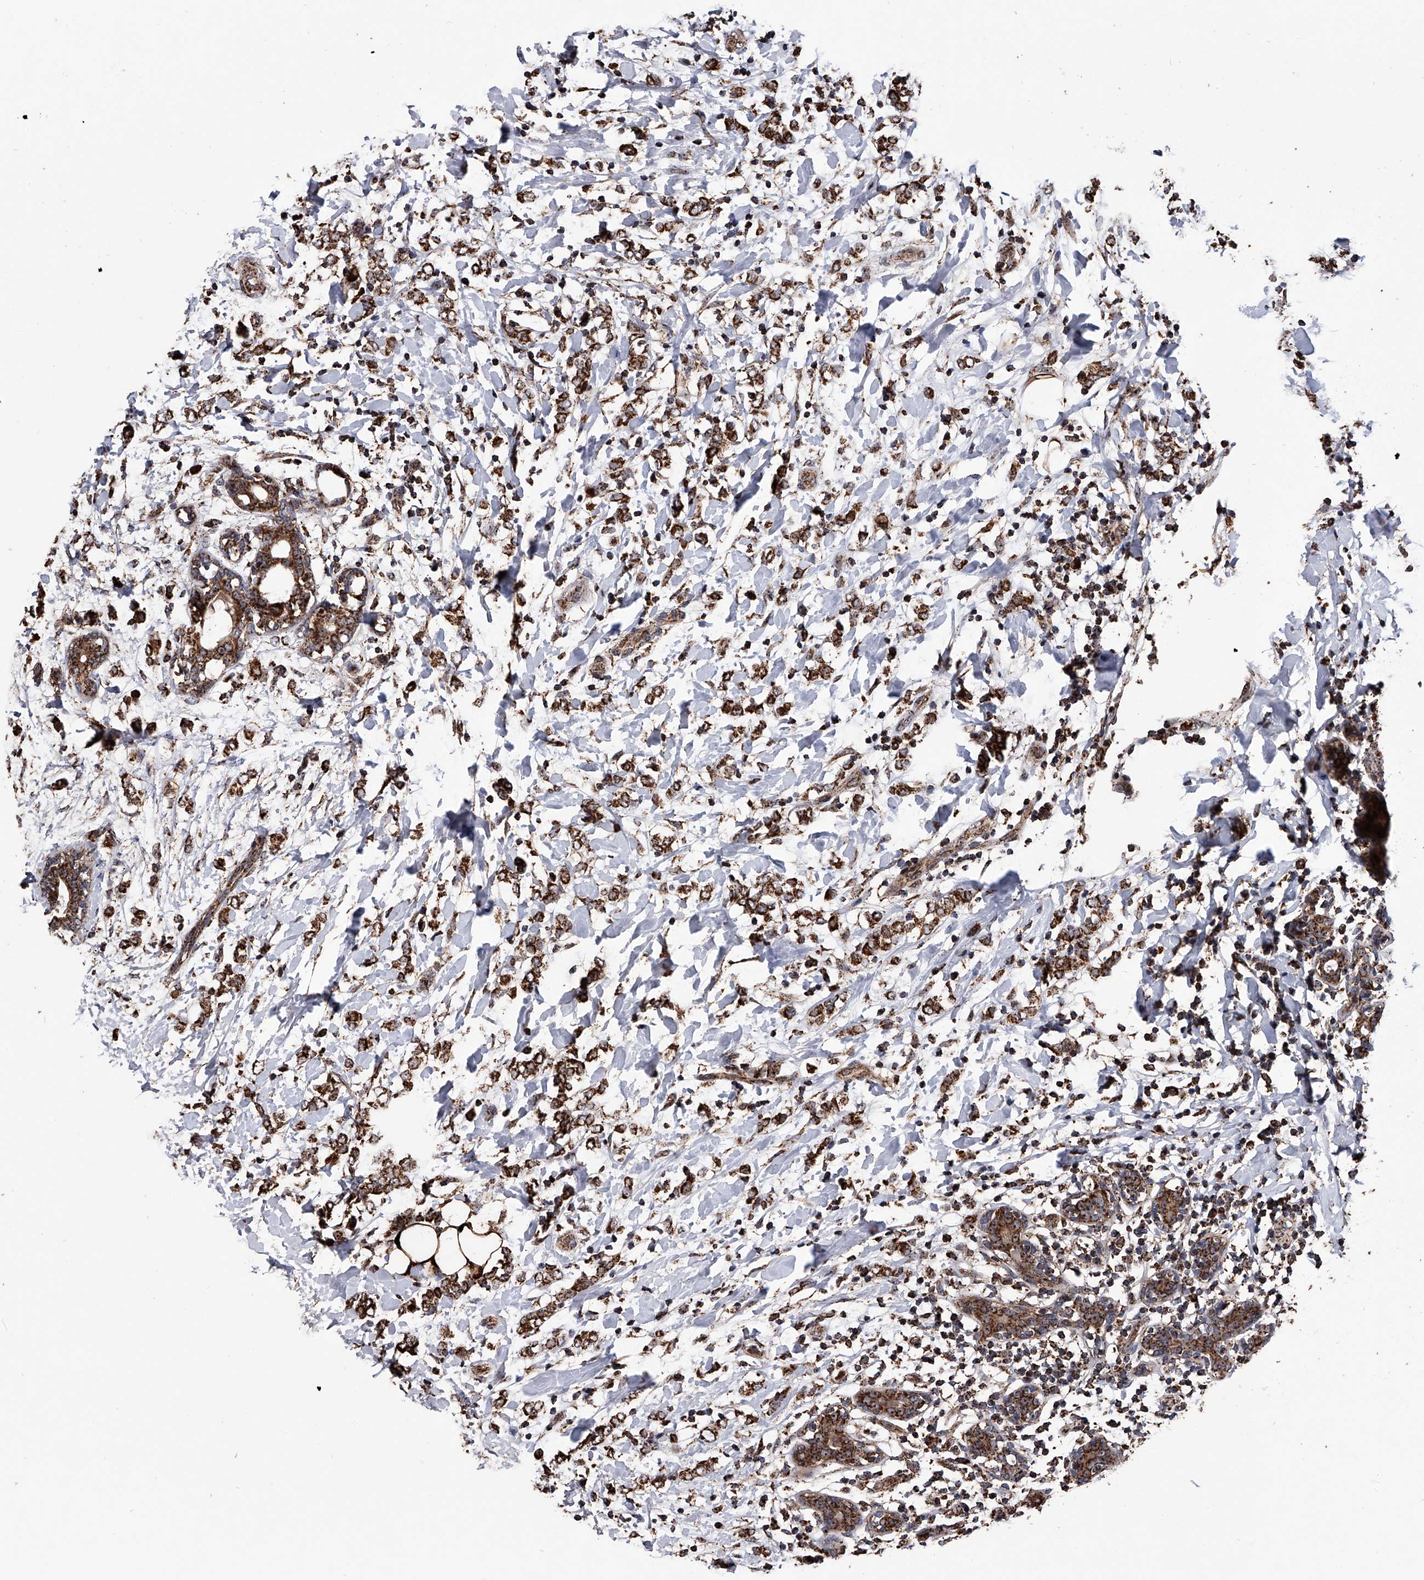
{"staining": {"intensity": "moderate", "quantity": ">75%", "location": "cytoplasmic/membranous"}, "tissue": "breast cancer", "cell_type": "Tumor cells", "image_type": "cancer", "snomed": [{"axis": "morphology", "description": "Normal tissue, NOS"}, {"axis": "morphology", "description": "Lobular carcinoma"}, {"axis": "topography", "description": "Breast"}], "caption": "Human breast cancer (lobular carcinoma) stained with a protein marker reveals moderate staining in tumor cells.", "gene": "SMPDL3A", "patient": {"sex": "female", "age": 47}}